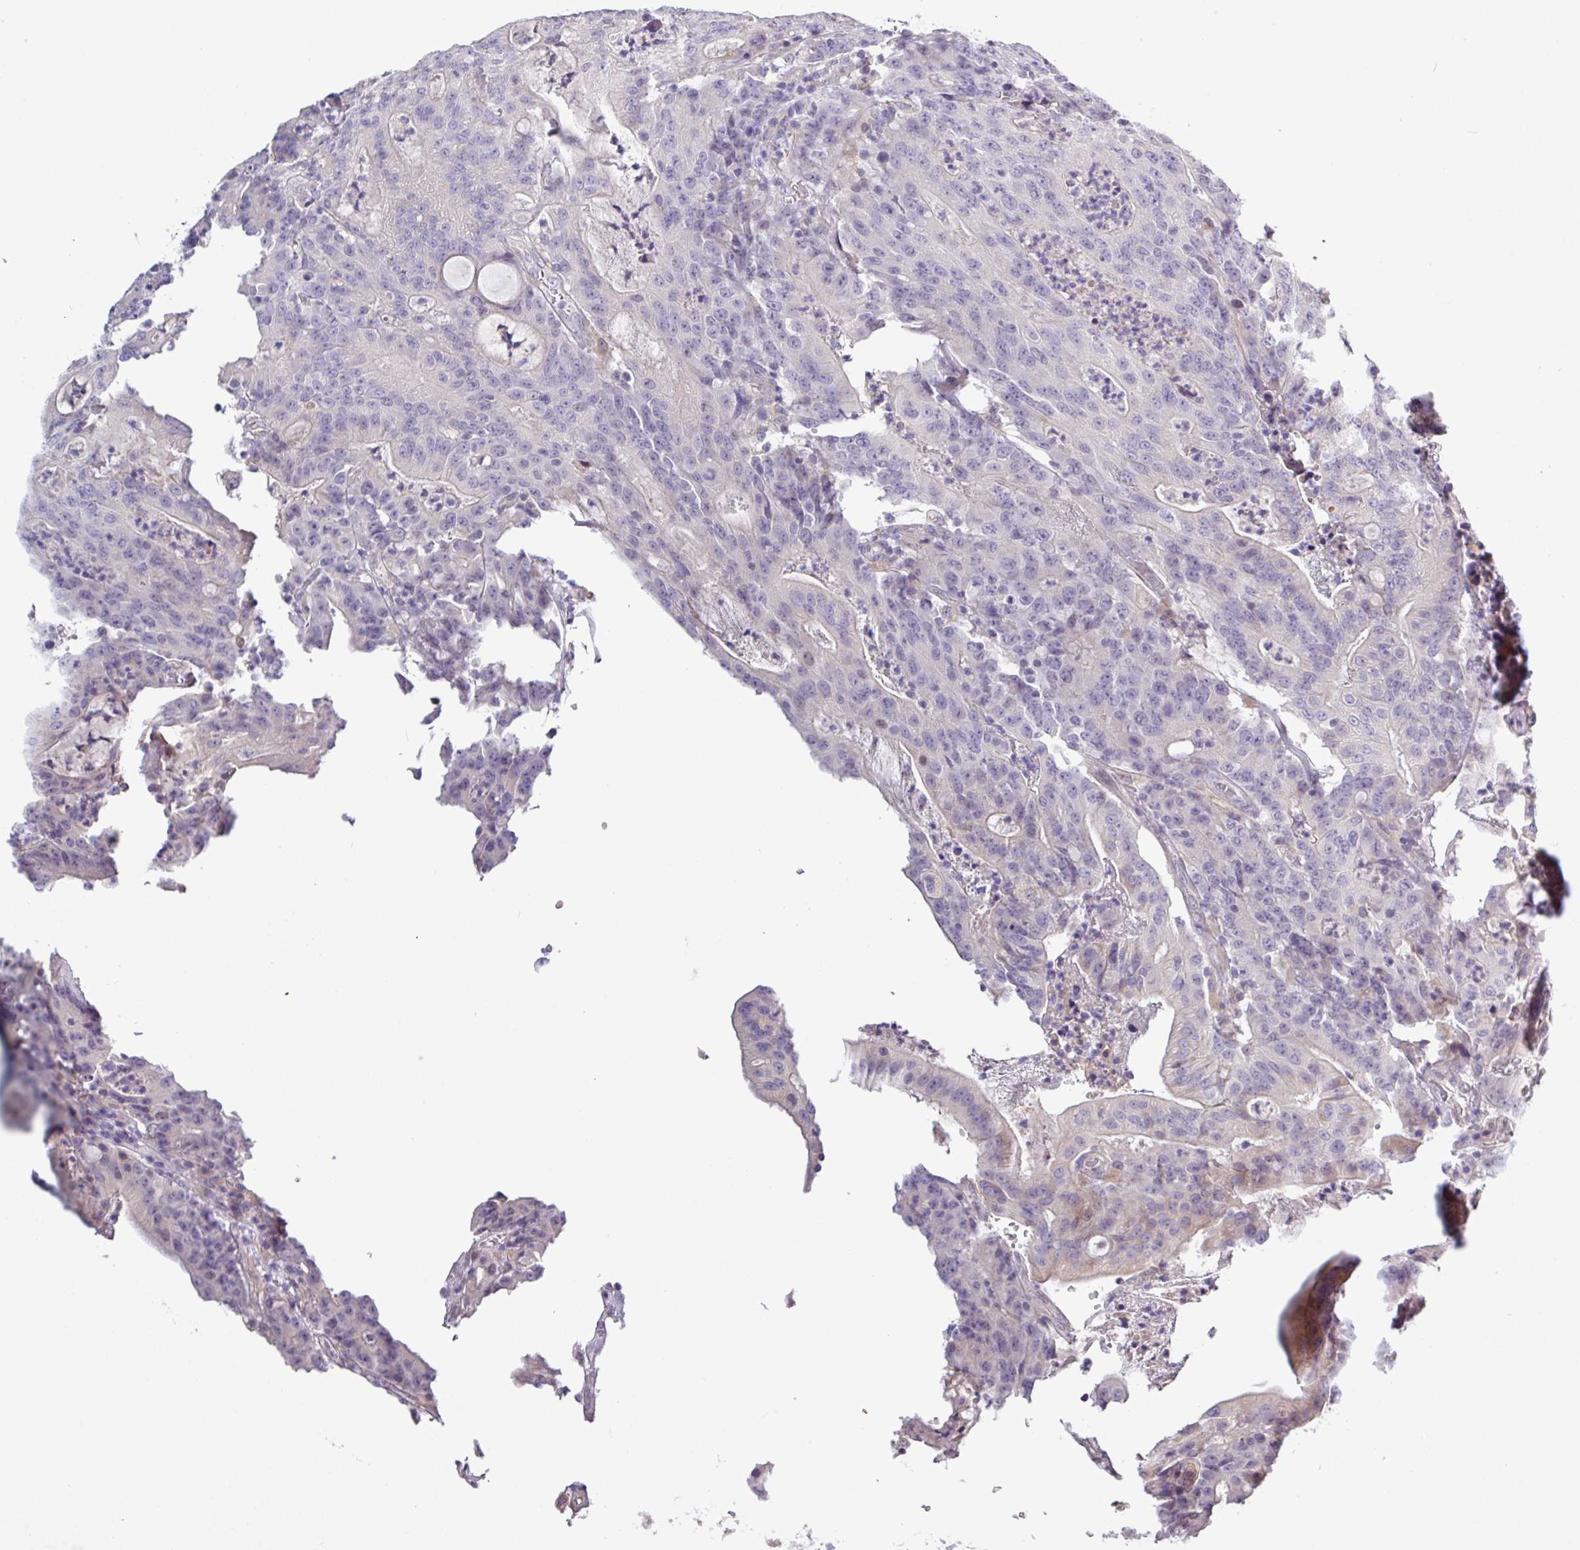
{"staining": {"intensity": "negative", "quantity": "none", "location": "none"}, "tissue": "colorectal cancer", "cell_type": "Tumor cells", "image_type": "cancer", "snomed": [{"axis": "morphology", "description": "Adenocarcinoma, NOS"}, {"axis": "topography", "description": "Colon"}], "caption": "This is an immunohistochemistry (IHC) micrograph of human colorectal cancer. There is no staining in tumor cells.", "gene": "SFTPB", "patient": {"sex": "male", "age": 83}}